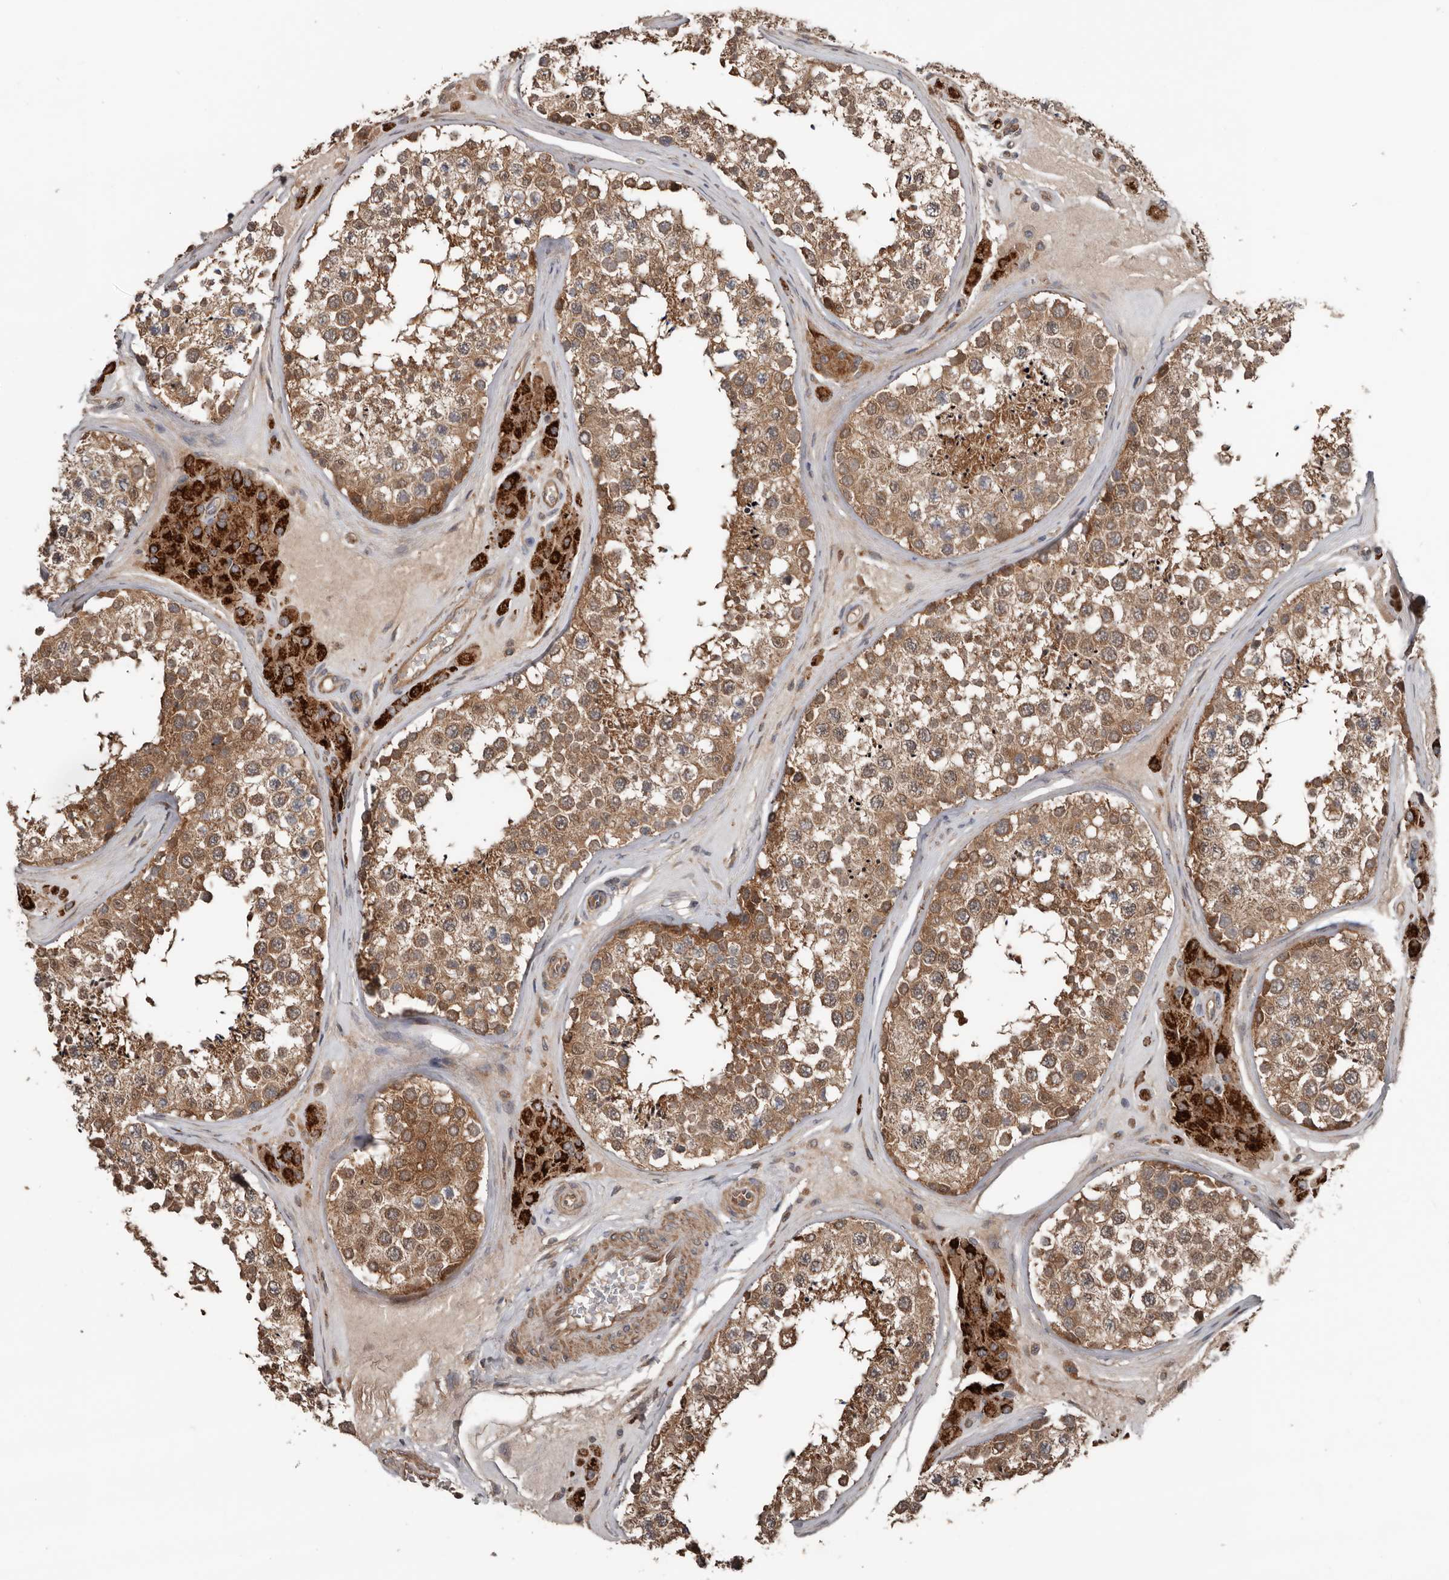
{"staining": {"intensity": "moderate", "quantity": ">75%", "location": "cytoplasmic/membranous"}, "tissue": "testis", "cell_type": "Cells in seminiferous ducts", "image_type": "normal", "snomed": [{"axis": "morphology", "description": "Normal tissue, NOS"}, {"axis": "topography", "description": "Testis"}], "caption": "Immunohistochemical staining of benign testis displays moderate cytoplasmic/membranous protein positivity in approximately >75% of cells in seminiferous ducts.", "gene": "DNAJB4", "patient": {"sex": "male", "age": 46}}